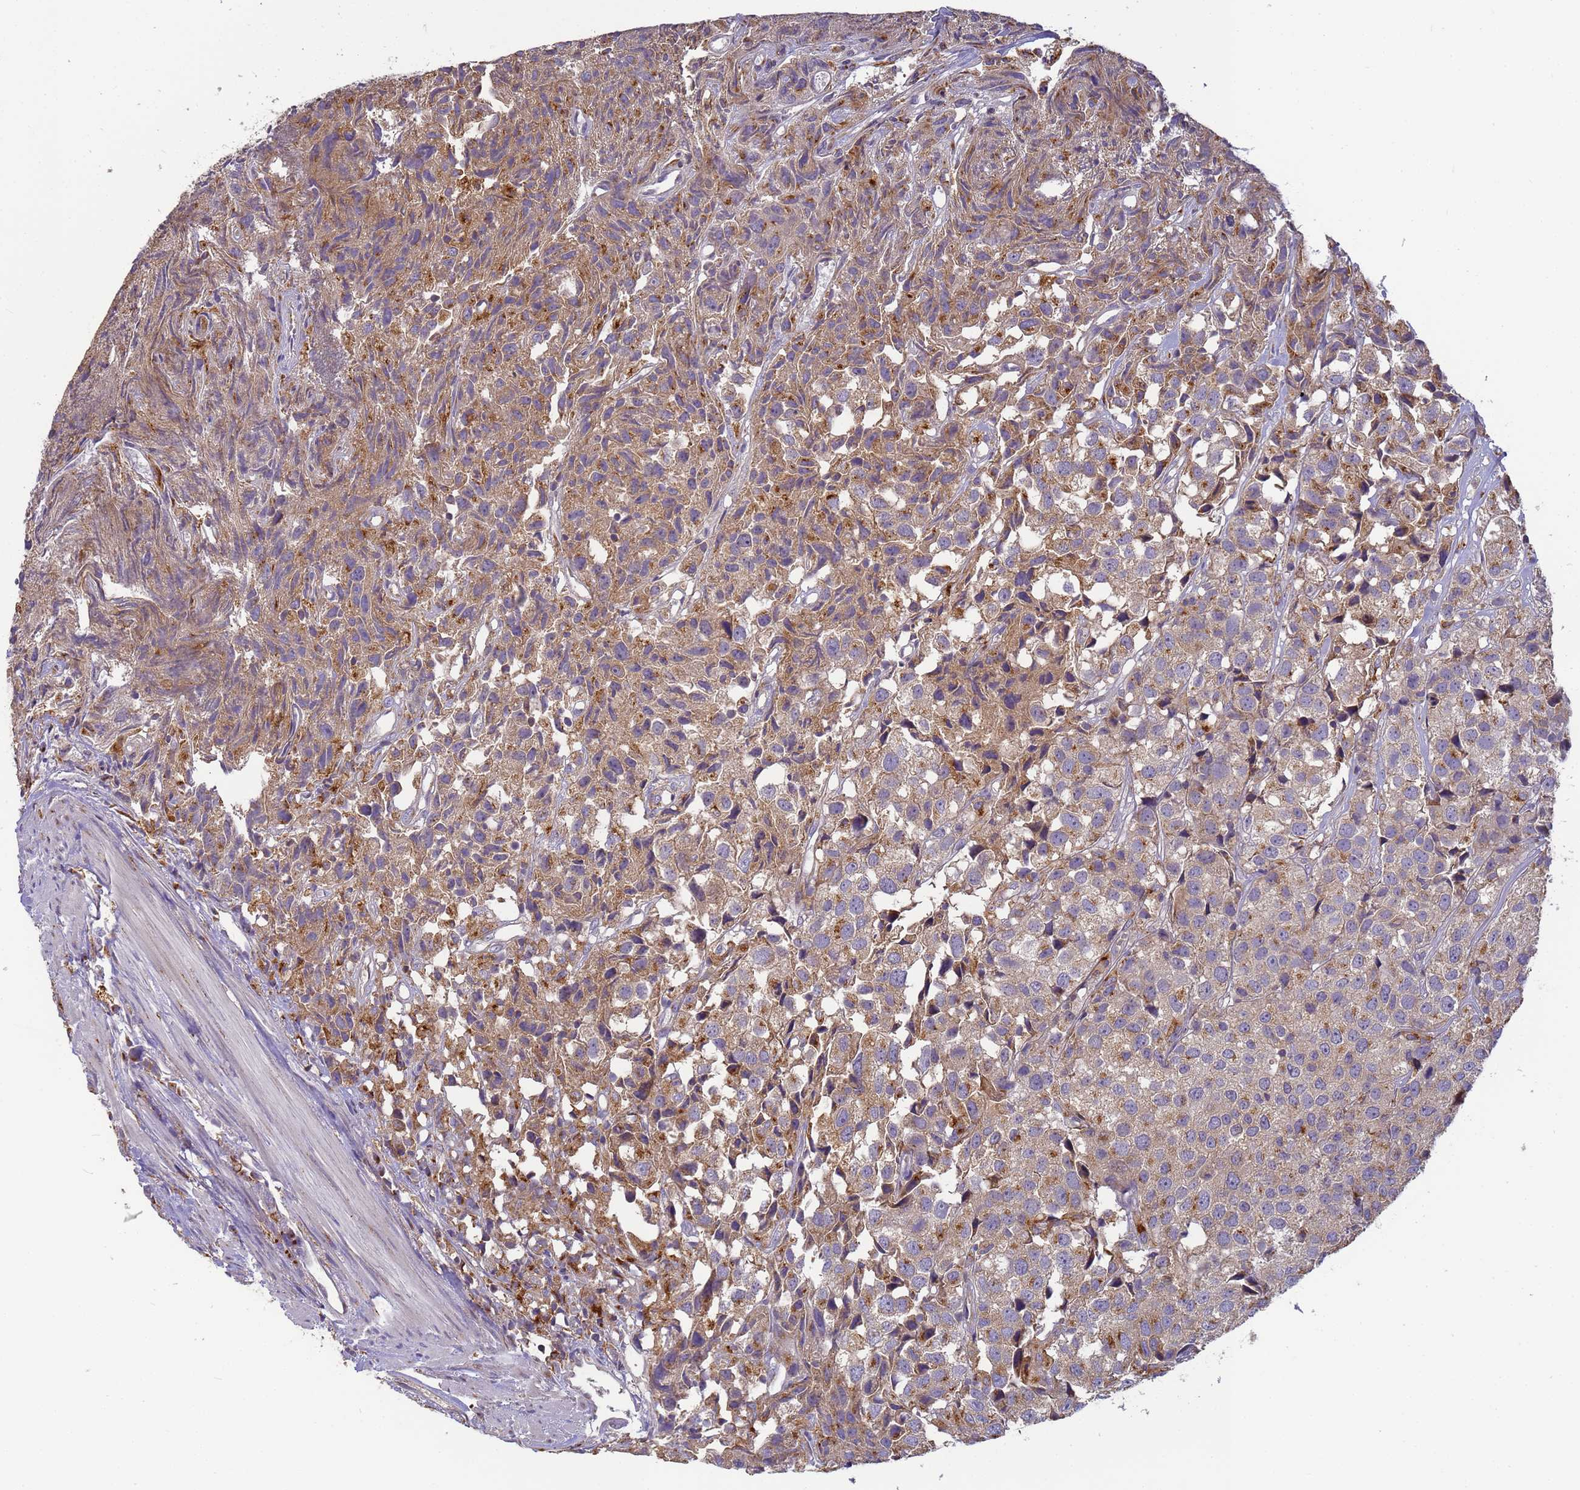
{"staining": {"intensity": "moderate", "quantity": "<25%", "location": "cytoplasmic/membranous"}, "tissue": "urothelial cancer", "cell_type": "Tumor cells", "image_type": "cancer", "snomed": [{"axis": "morphology", "description": "Urothelial carcinoma, High grade"}, {"axis": "topography", "description": "Urinary bladder"}], "caption": "This micrograph demonstrates urothelial cancer stained with IHC to label a protein in brown. The cytoplasmic/membranous of tumor cells show moderate positivity for the protein. Nuclei are counter-stained blue.", "gene": "M6PR", "patient": {"sex": "female", "age": 75}}